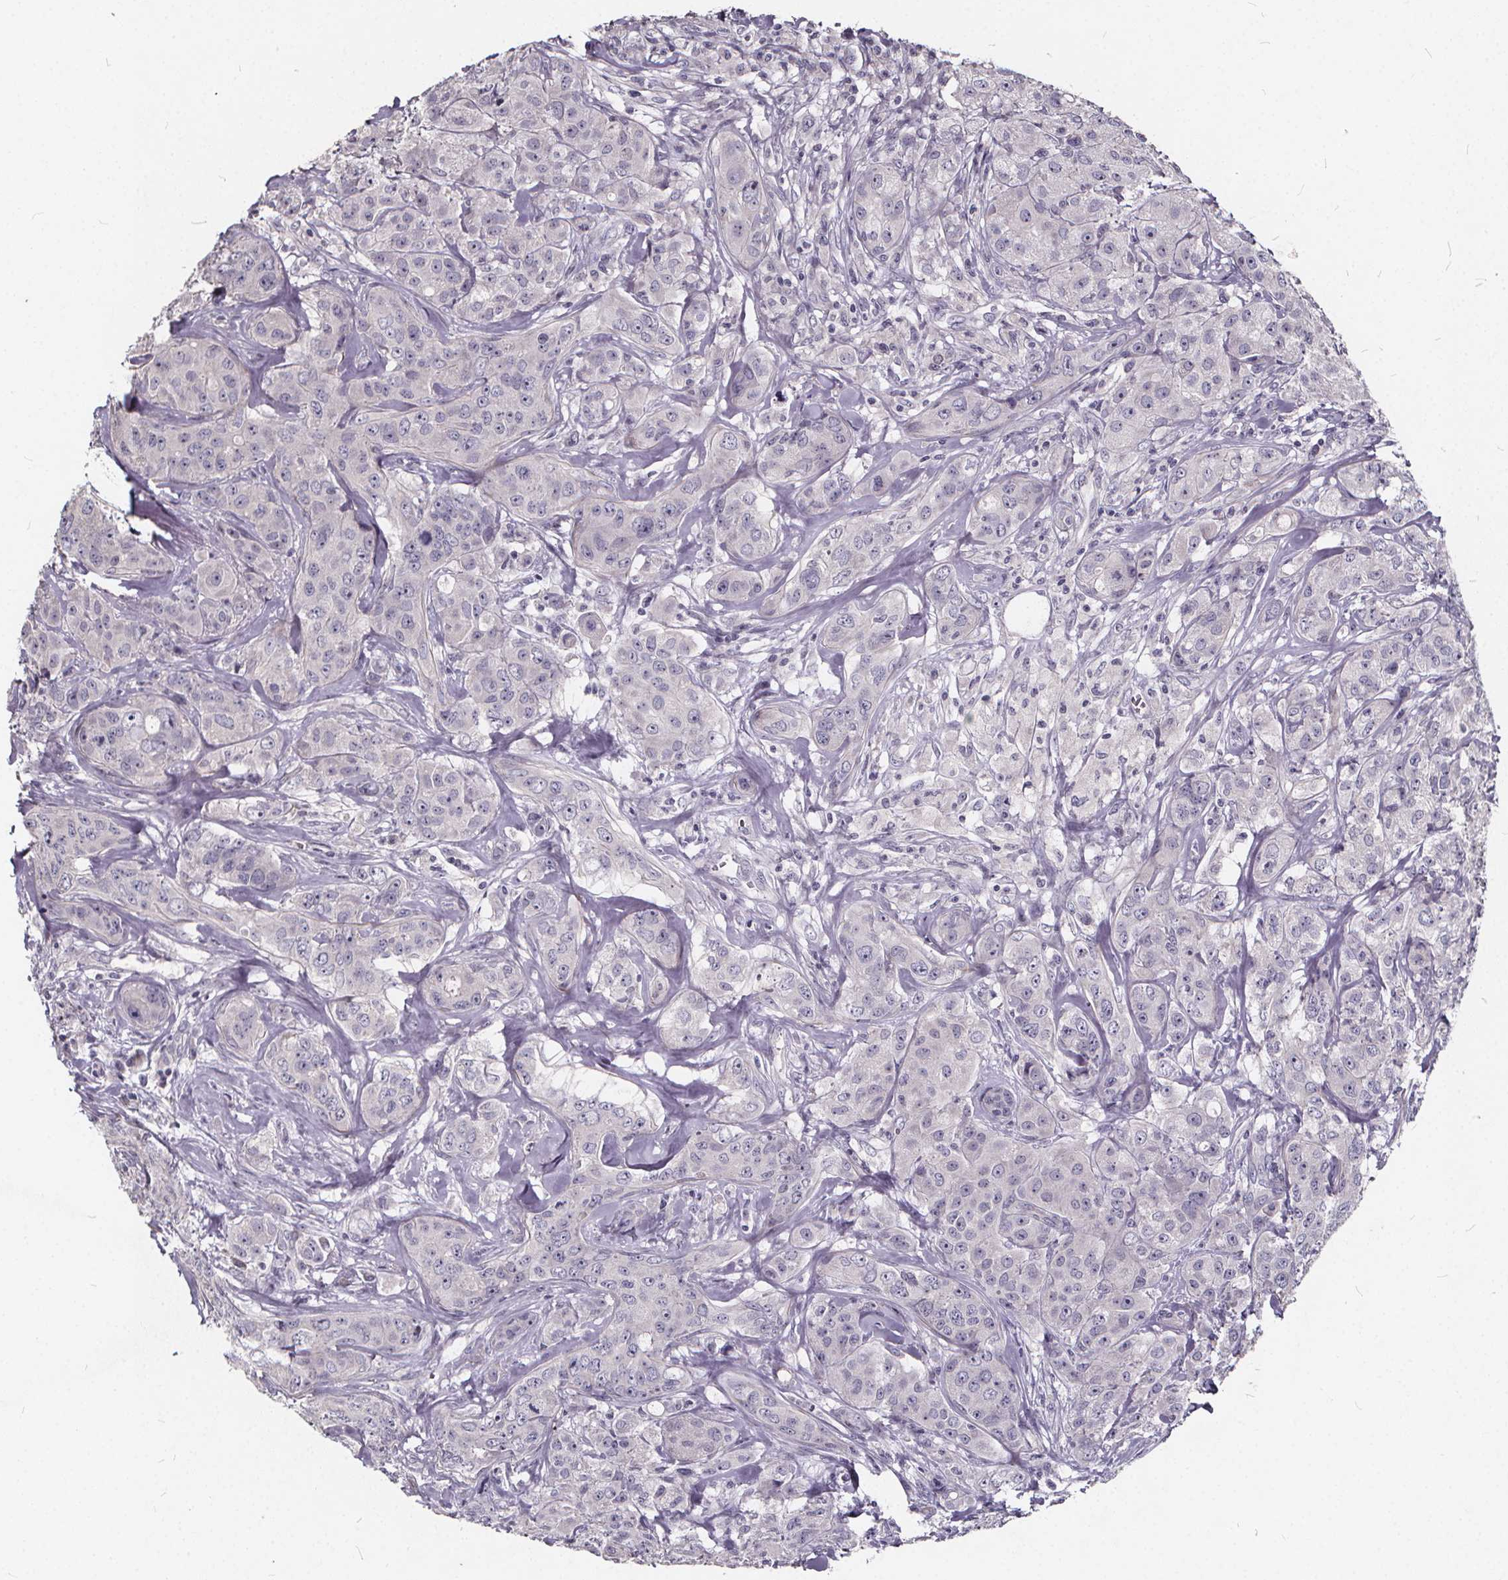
{"staining": {"intensity": "negative", "quantity": "none", "location": "none"}, "tissue": "breast cancer", "cell_type": "Tumor cells", "image_type": "cancer", "snomed": [{"axis": "morphology", "description": "Duct carcinoma"}, {"axis": "topography", "description": "Breast"}], "caption": "There is no significant expression in tumor cells of infiltrating ductal carcinoma (breast).", "gene": "TSPAN14", "patient": {"sex": "female", "age": 43}}